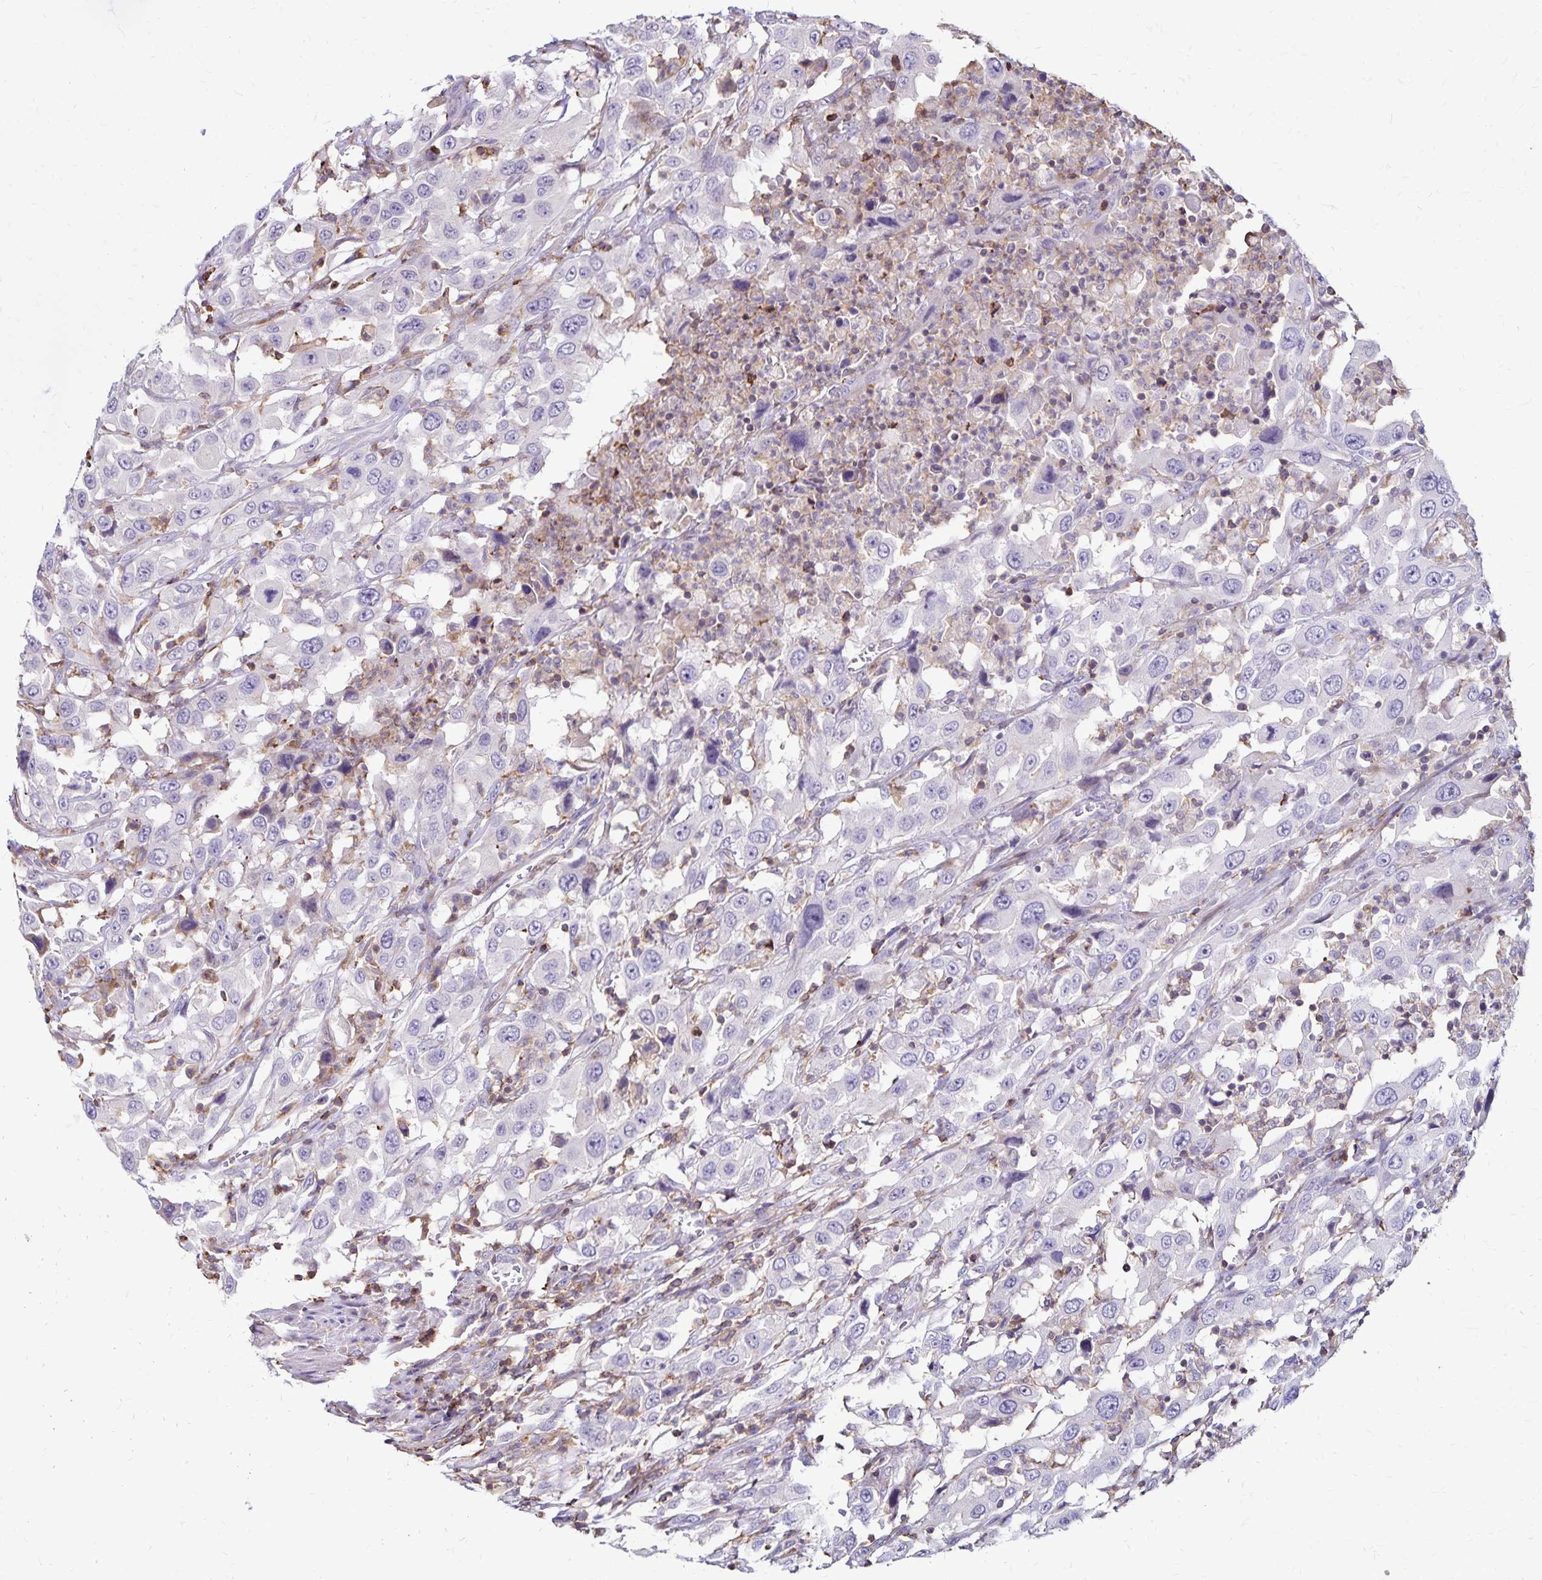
{"staining": {"intensity": "negative", "quantity": "none", "location": "none"}, "tissue": "urothelial cancer", "cell_type": "Tumor cells", "image_type": "cancer", "snomed": [{"axis": "morphology", "description": "Urothelial carcinoma, High grade"}, {"axis": "topography", "description": "Urinary bladder"}], "caption": "IHC of high-grade urothelial carcinoma demonstrates no expression in tumor cells.", "gene": "NAGPA", "patient": {"sex": "male", "age": 61}}